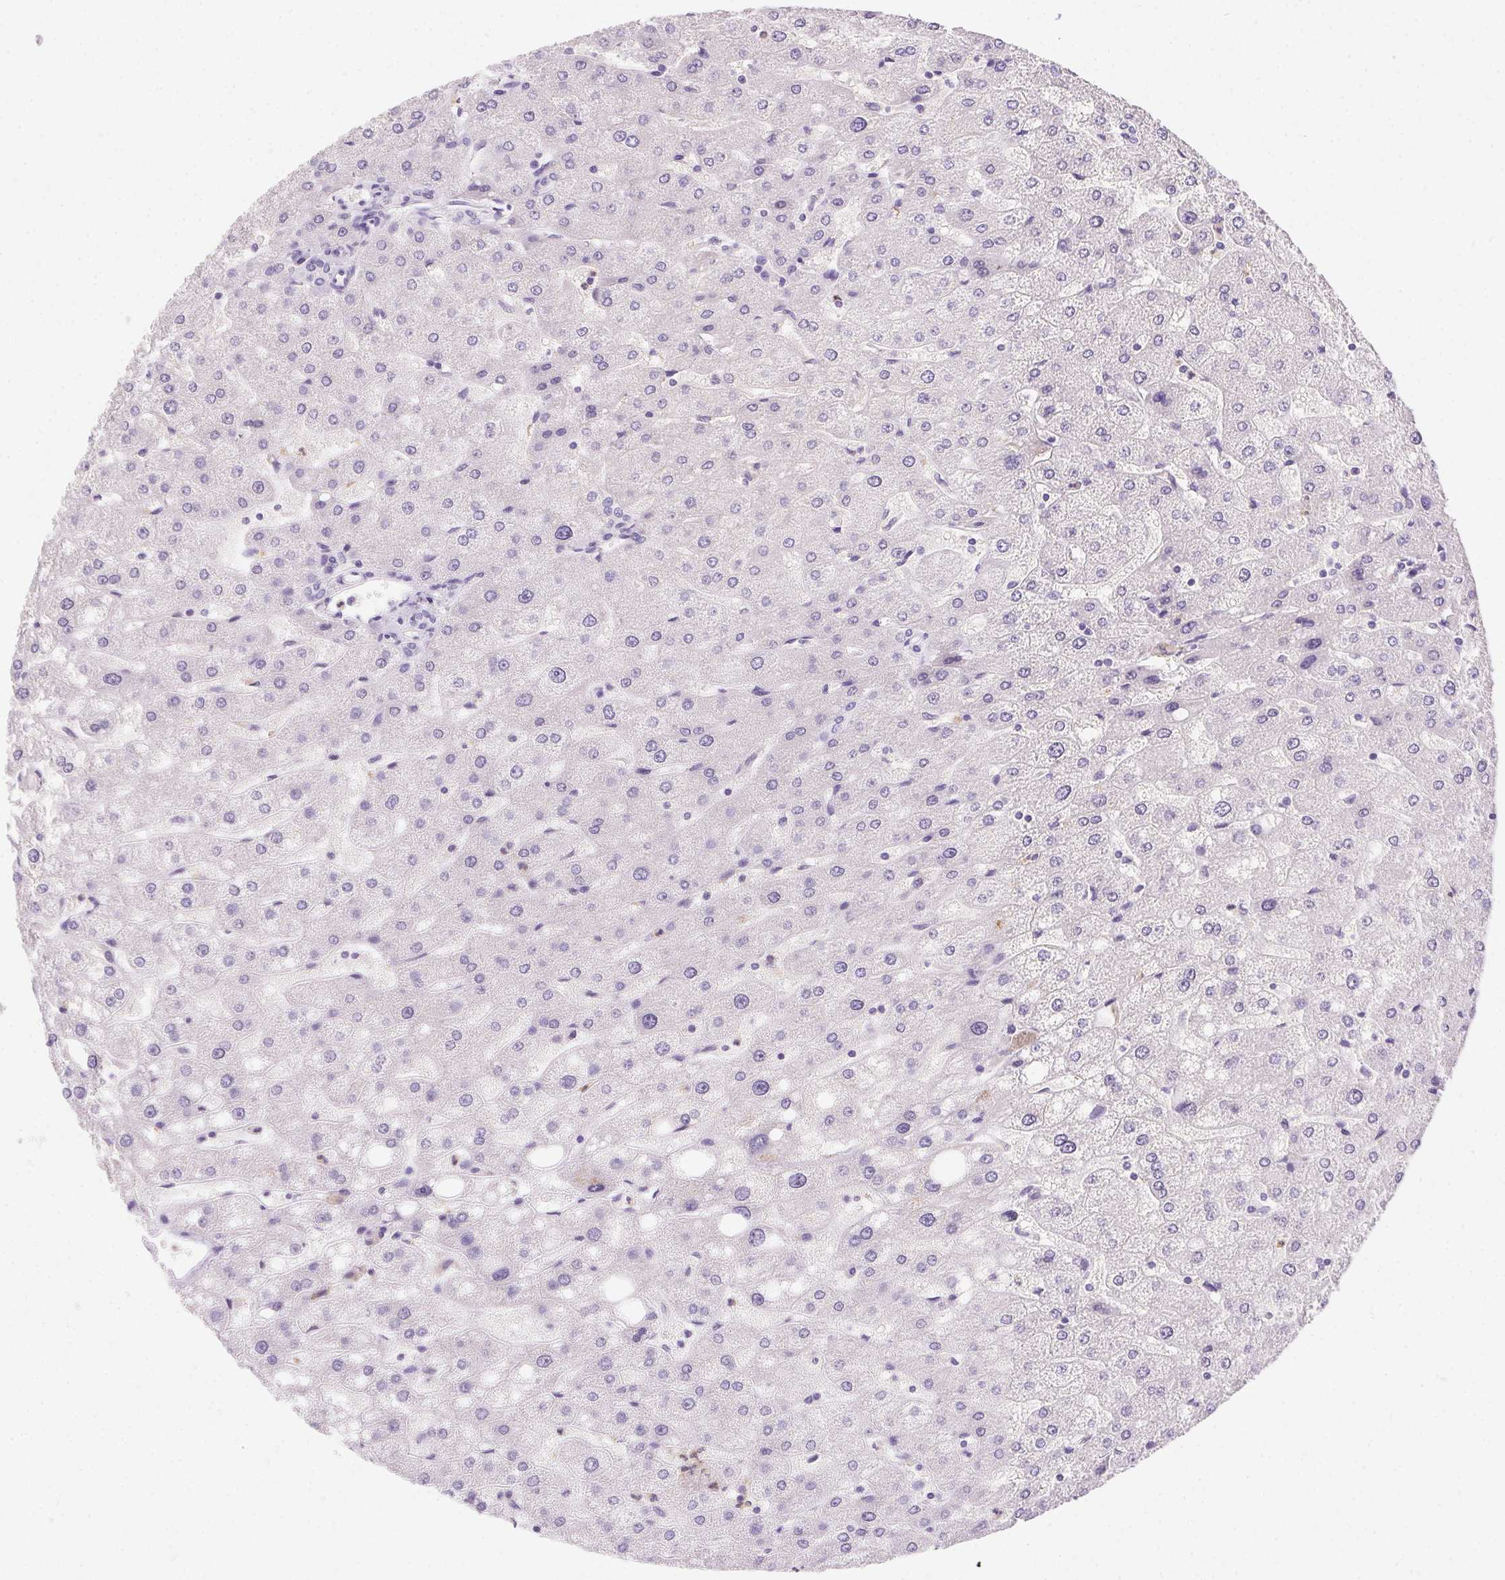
{"staining": {"intensity": "negative", "quantity": "none", "location": "none"}, "tissue": "liver", "cell_type": "Cholangiocytes", "image_type": "normal", "snomed": [{"axis": "morphology", "description": "Normal tissue, NOS"}, {"axis": "topography", "description": "Liver"}], "caption": "This photomicrograph is of benign liver stained with immunohistochemistry to label a protein in brown with the nuclei are counter-stained blue. There is no positivity in cholangiocytes.", "gene": "SSTR4", "patient": {"sex": "male", "age": 67}}